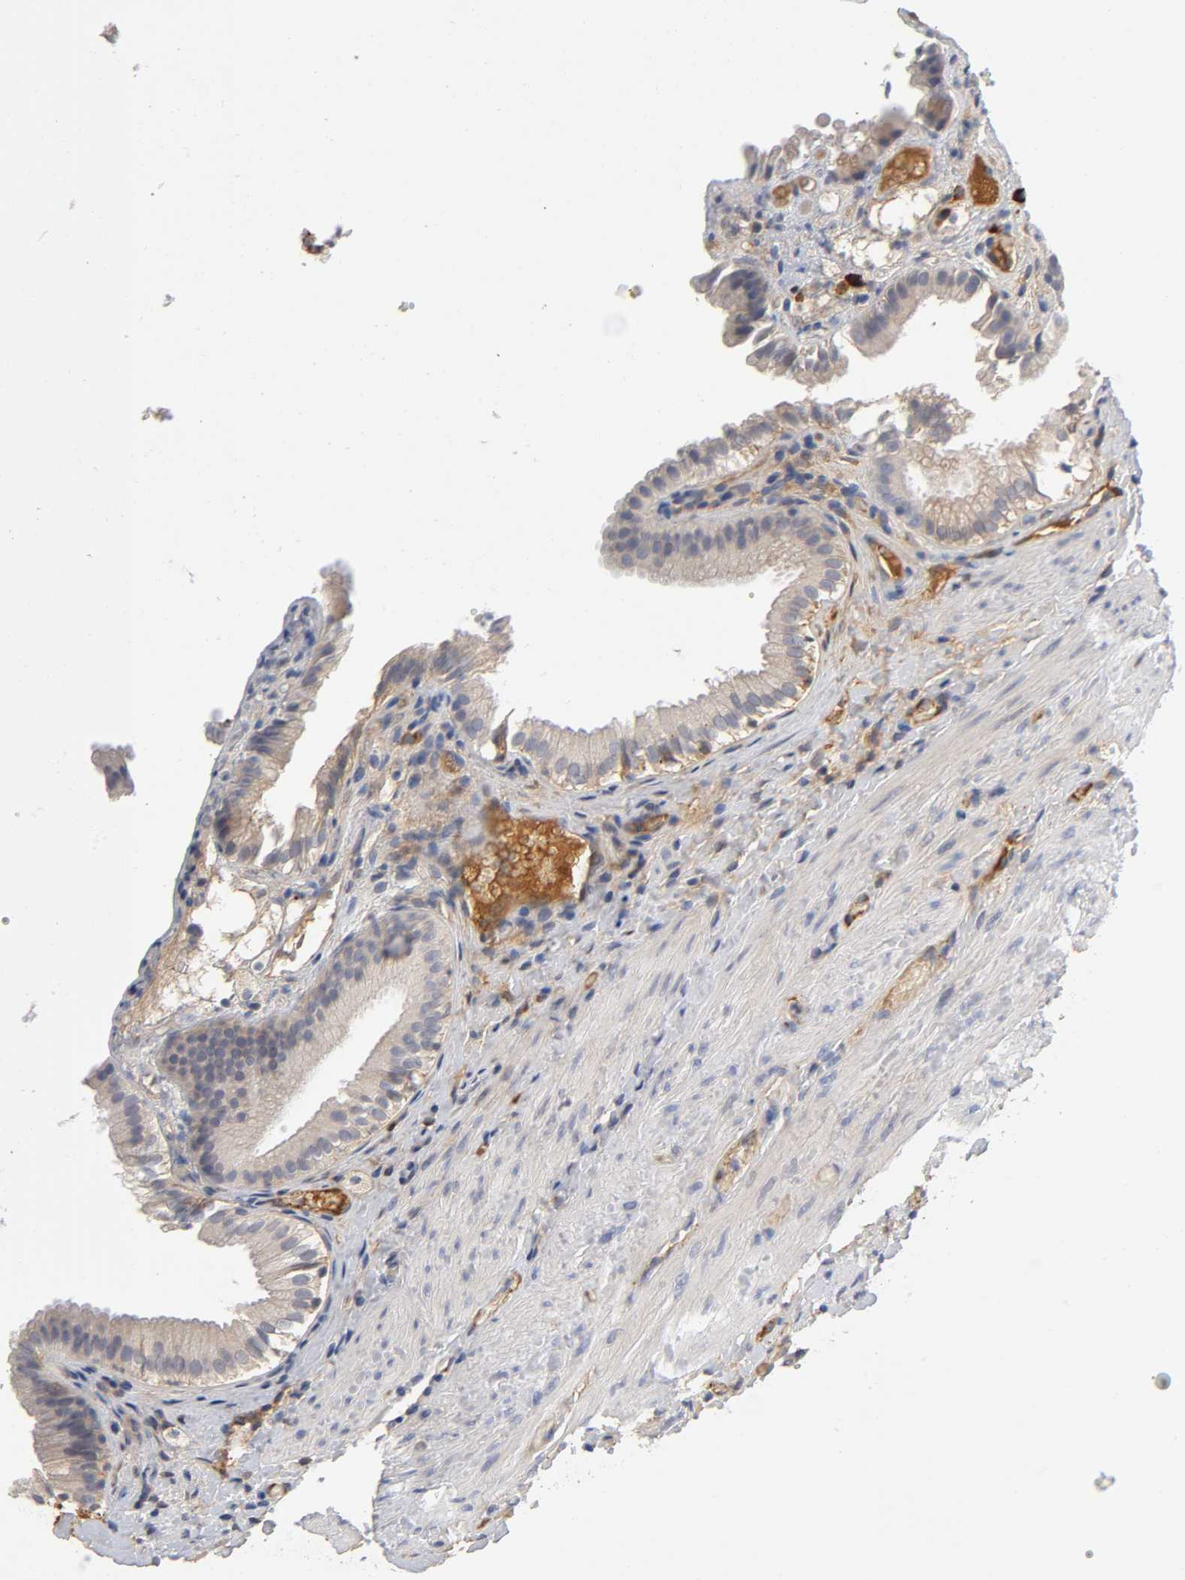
{"staining": {"intensity": "weak", "quantity": ">75%", "location": "cytoplasmic/membranous"}, "tissue": "gallbladder", "cell_type": "Glandular cells", "image_type": "normal", "snomed": [{"axis": "morphology", "description": "Normal tissue, NOS"}, {"axis": "topography", "description": "Gallbladder"}], "caption": "Human gallbladder stained with a brown dye exhibits weak cytoplasmic/membranous positive expression in about >75% of glandular cells.", "gene": "NOVA1", "patient": {"sex": "female", "age": 24}}